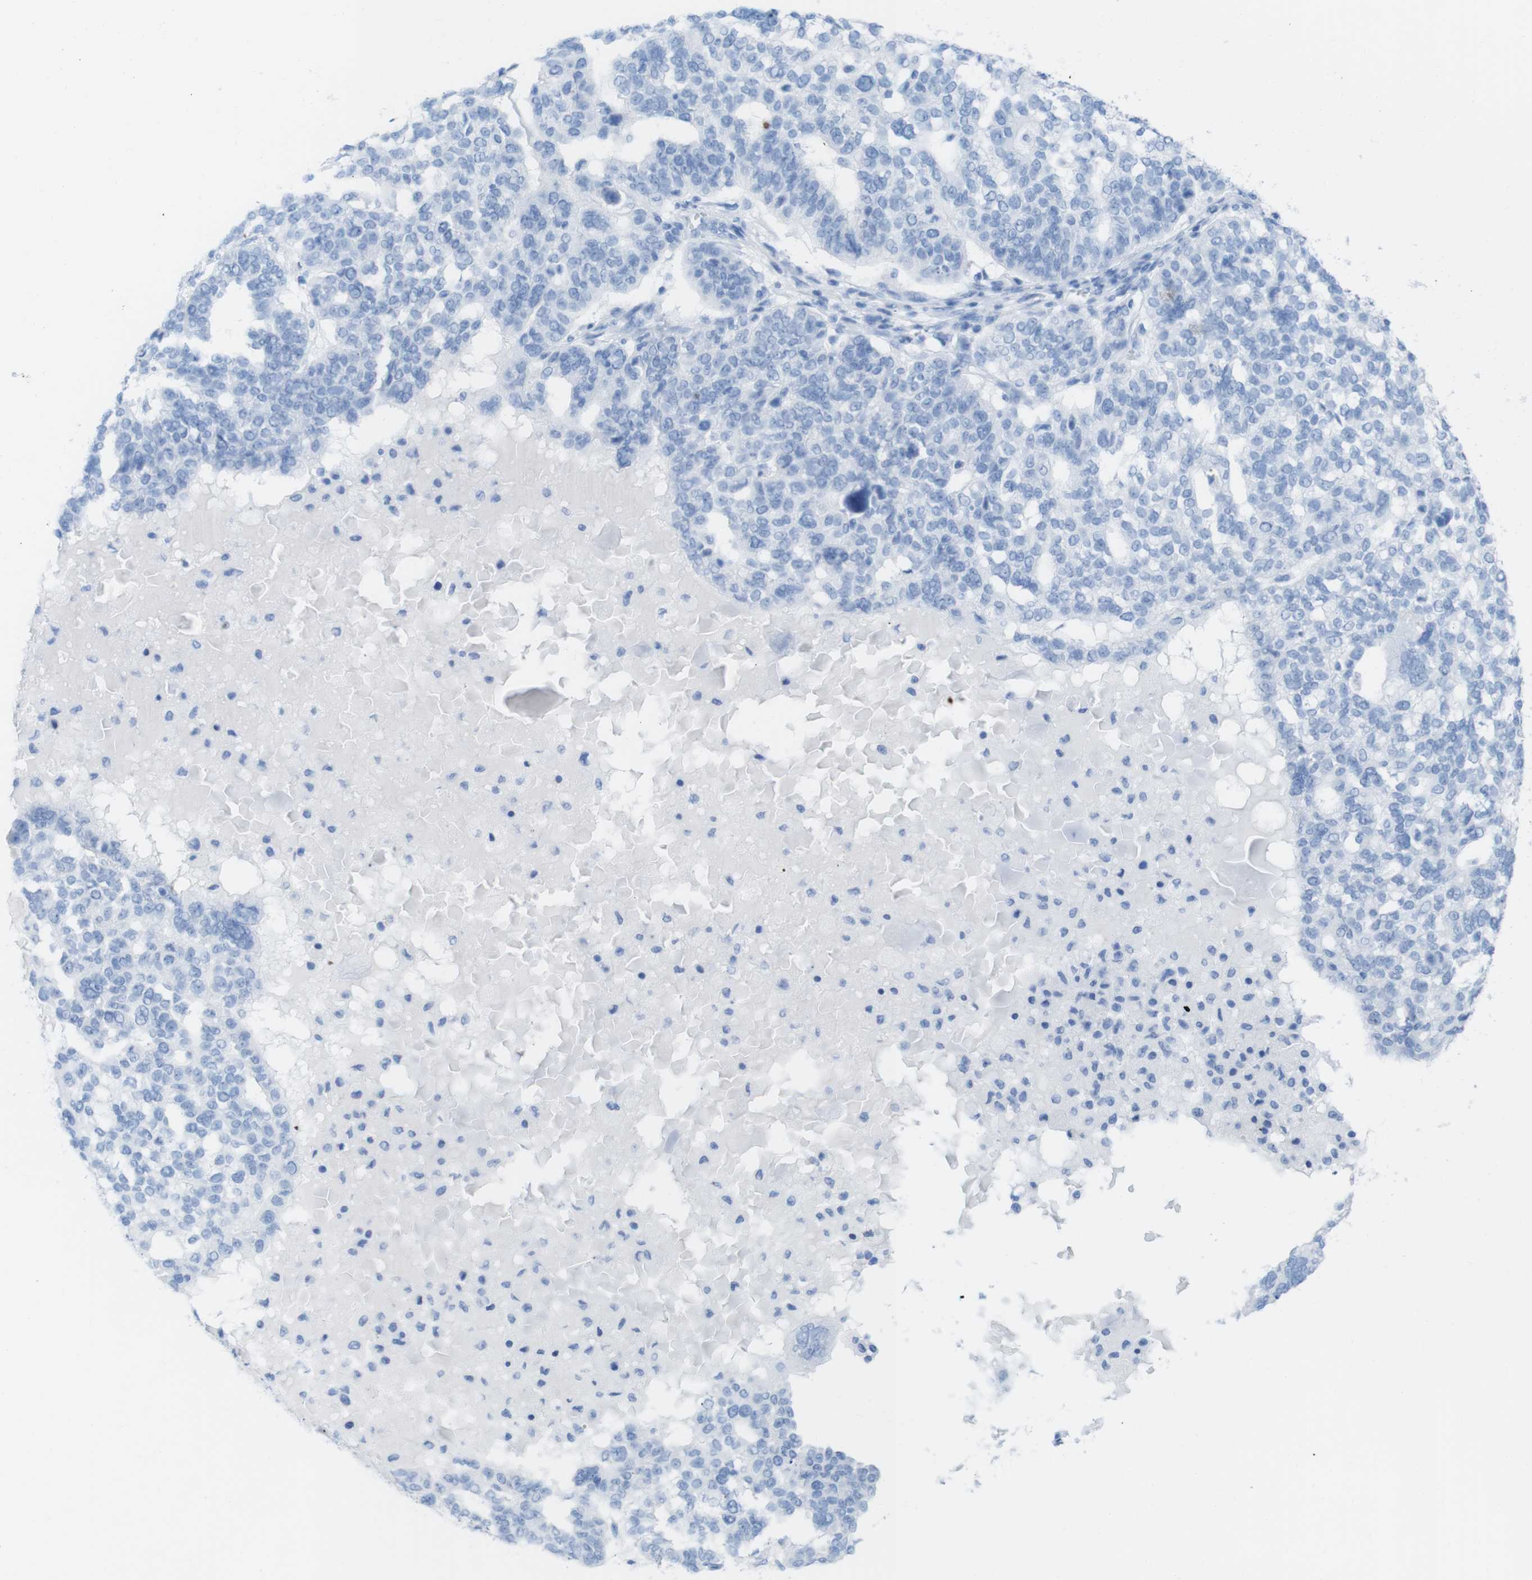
{"staining": {"intensity": "negative", "quantity": "none", "location": "none"}, "tissue": "ovarian cancer", "cell_type": "Tumor cells", "image_type": "cancer", "snomed": [{"axis": "morphology", "description": "Cystadenocarcinoma, serous, NOS"}, {"axis": "topography", "description": "Ovary"}], "caption": "IHC photomicrograph of ovarian cancer (serous cystadenocarcinoma) stained for a protein (brown), which displays no staining in tumor cells. The staining is performed using DAB brown chromogen with nuclei counter-stained in using hematoxylin.", "gene": "MYH7", "patient": {"sex": "female", "age": 59}}